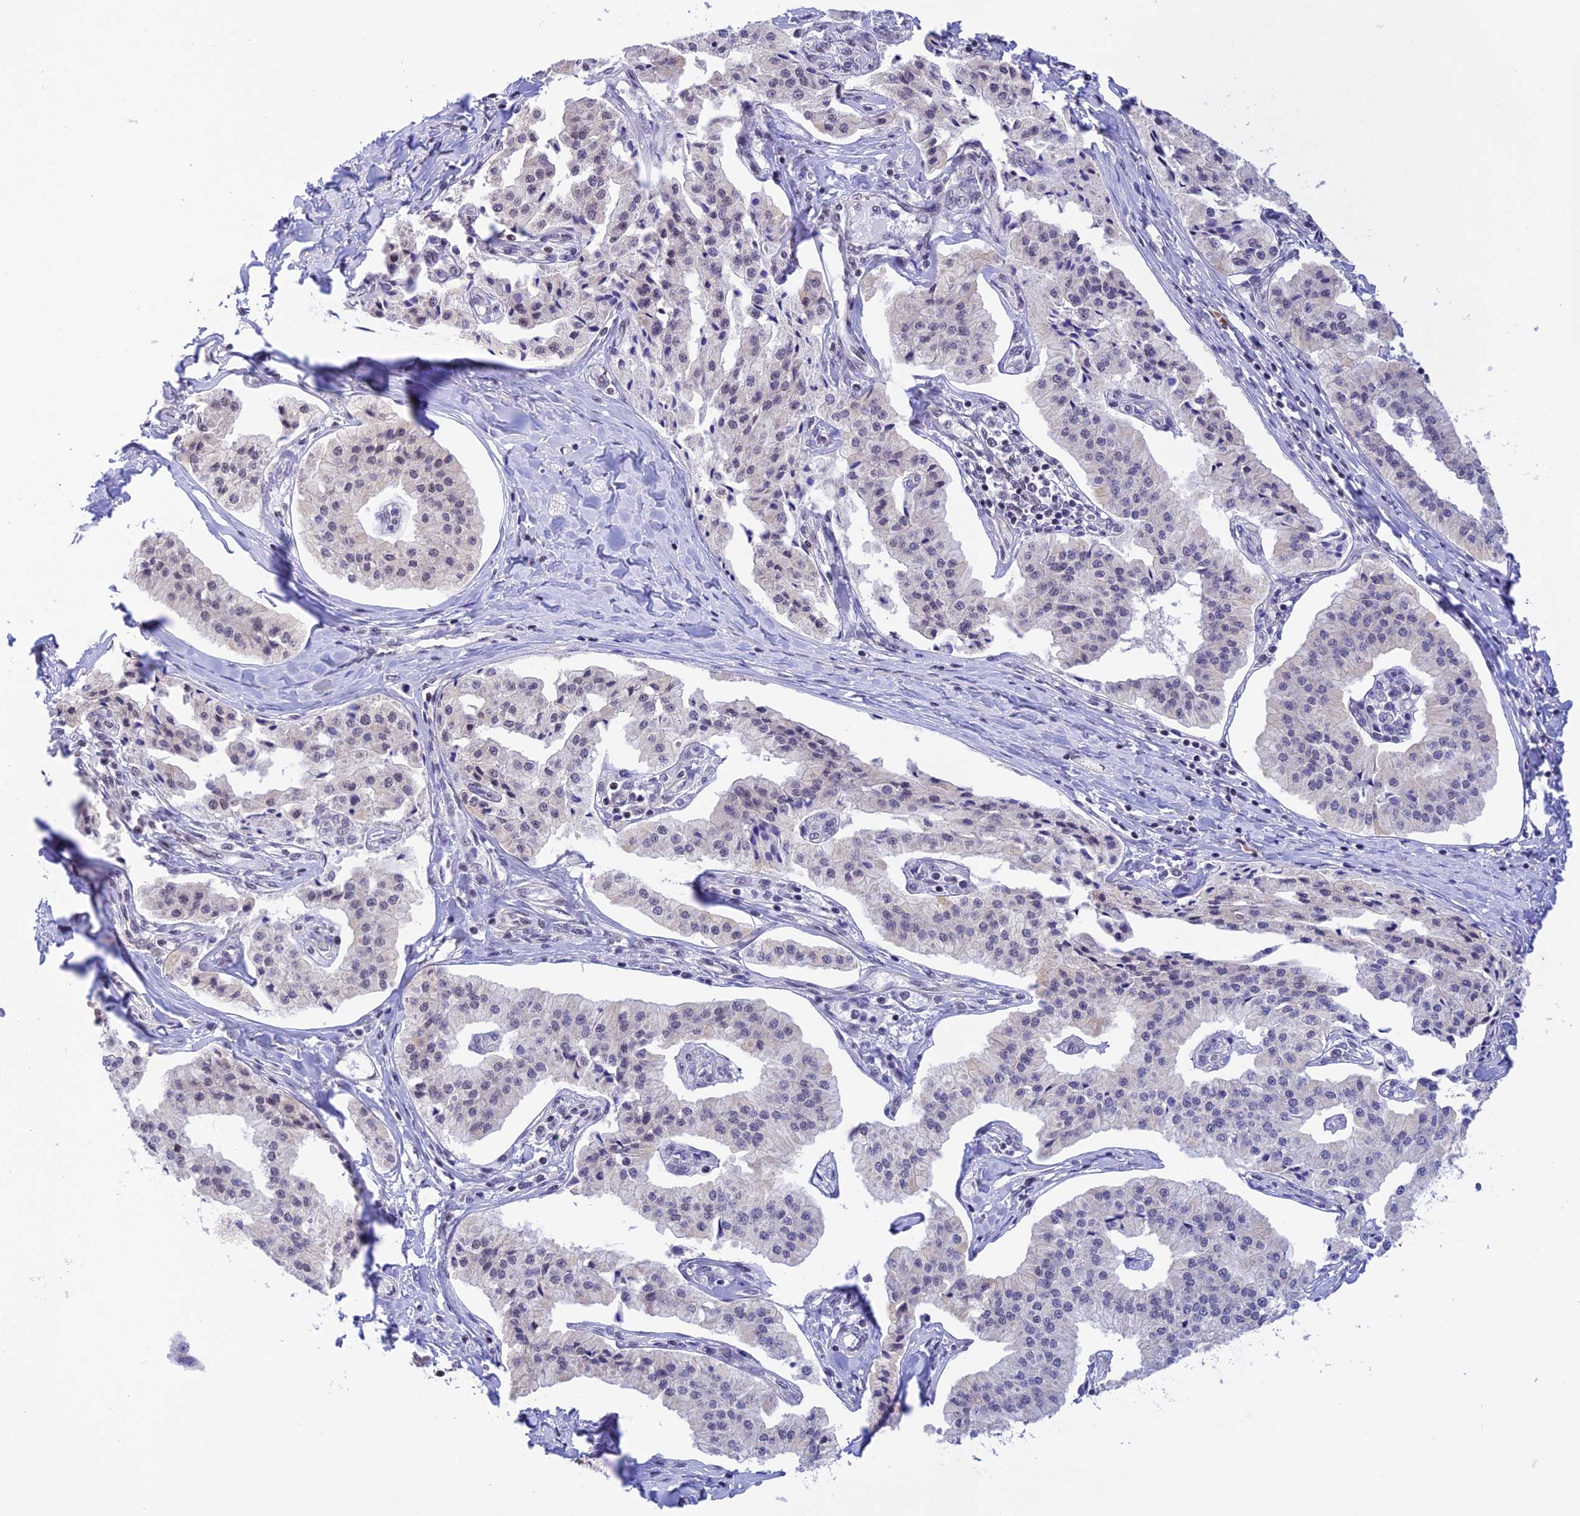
{"staining": {"intensity": "negative", "quantity": "none", "location": "none"}, "tissue": "pancreatic cancer", "cell_type": "Tumor cells", "image_type": "cancer", "snomed": [{"axis": "morphology", "description": "Adenocarcinoma, NOS"}, {"axis": "topography", "description": "Pancreas"}], "caption": "This is a image of immunohistochemistry (IHC) staining of pancreatic cancer (adenocarcinoma), which shows no staining in tumor cells. Nuclei are stained in blue.", "gene": "THAP11", "patient": {"sex": "female", "age": 50}}